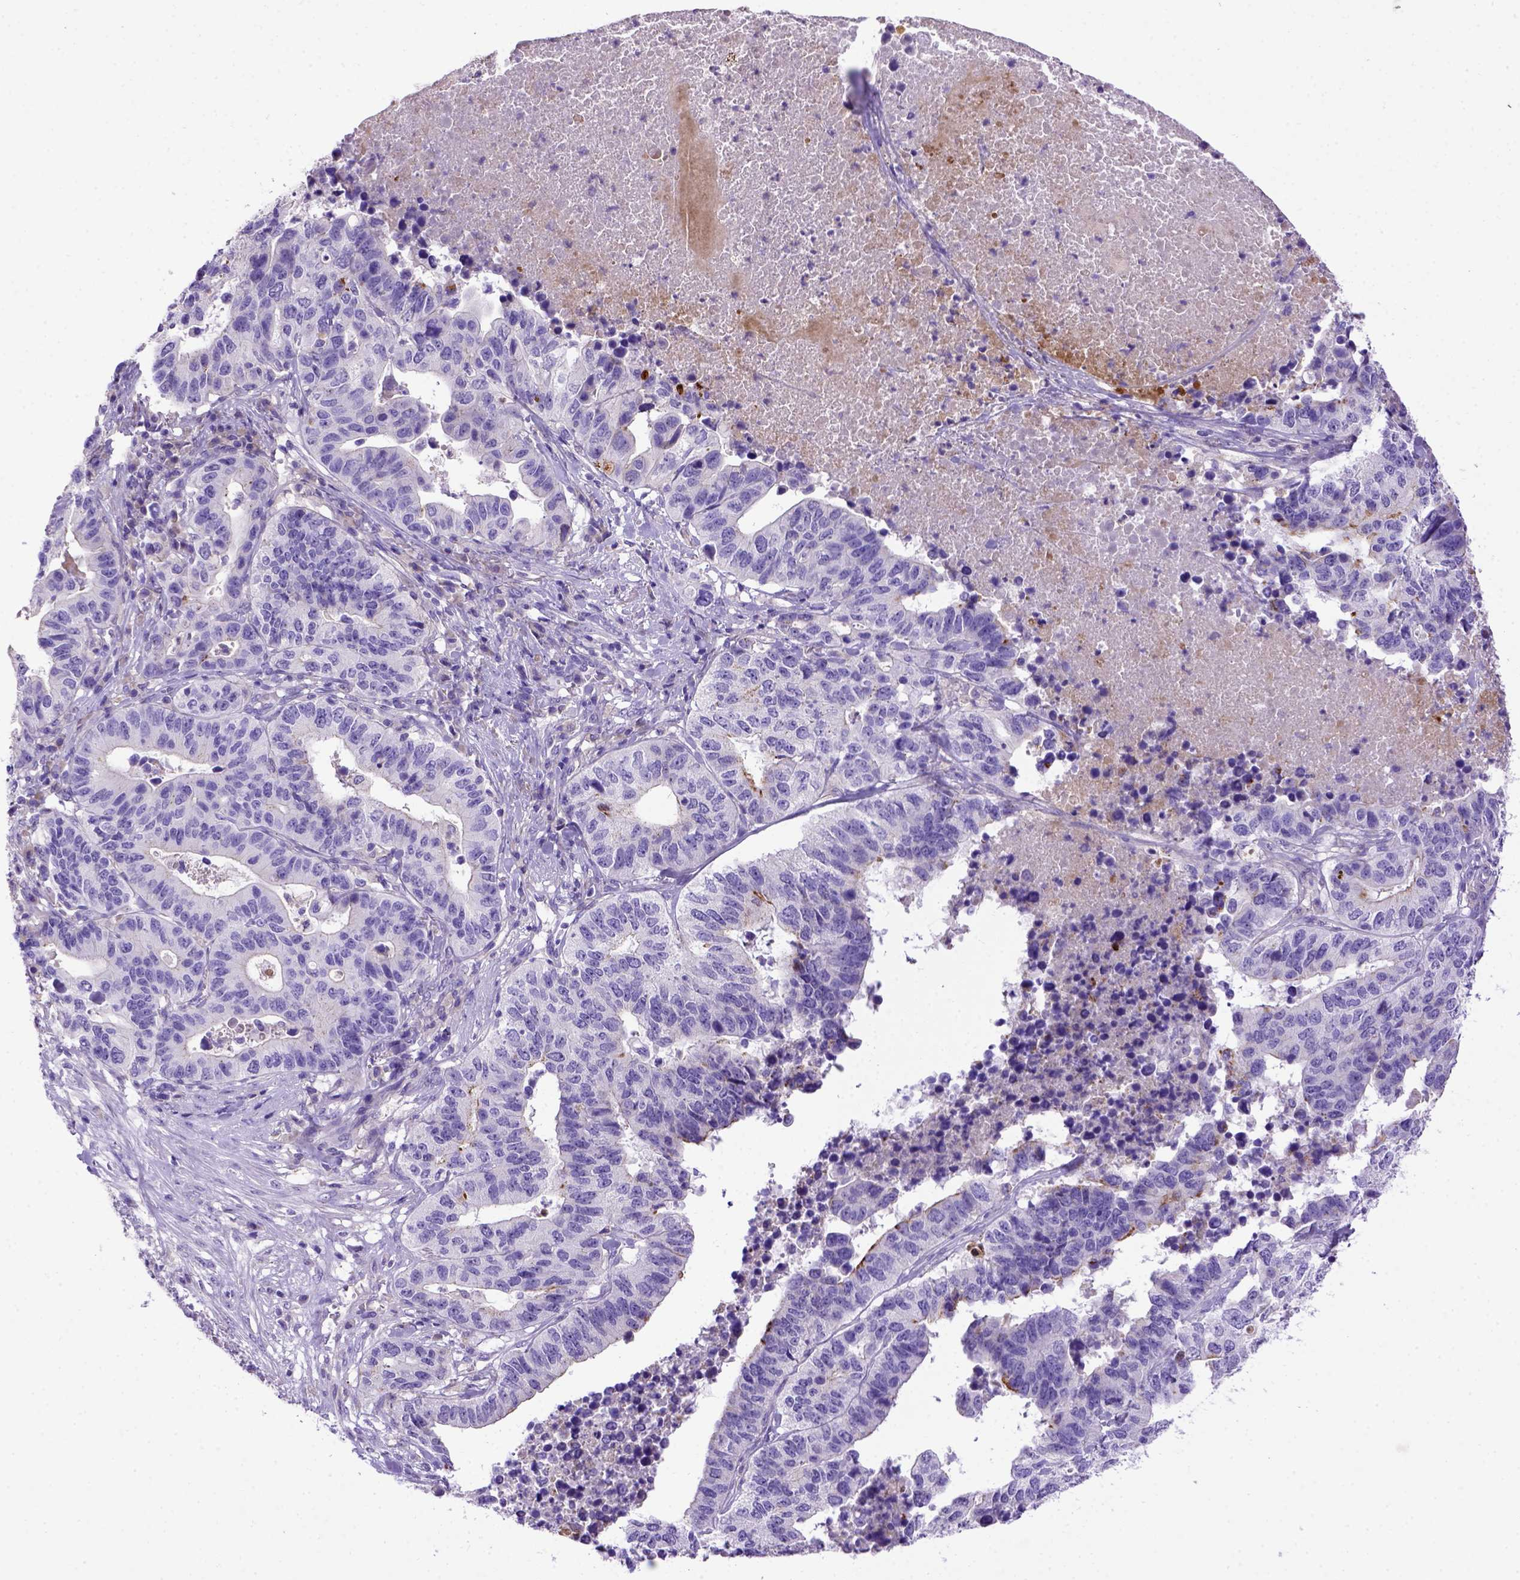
{"staining": {"intensity": "negative", "quantity": "none", "location": "none"}, "tissue": "stomach cancer", "cell_type": "Tumor cells", "image_type": "cancer", "snomed": [{"axis": "morphology", "description": "Adenocarcinoma, NOS"}, {"axis": "topography", "description": "Stomach, upper"}], "caption": "The immunohistochemistry (IHC) photomicrograph has no significant staining in tumor cells of adenocarcinoma (stomach) tissue.", "gene": "ADAM12", "patient": {"sex": "female", "age": 67}}